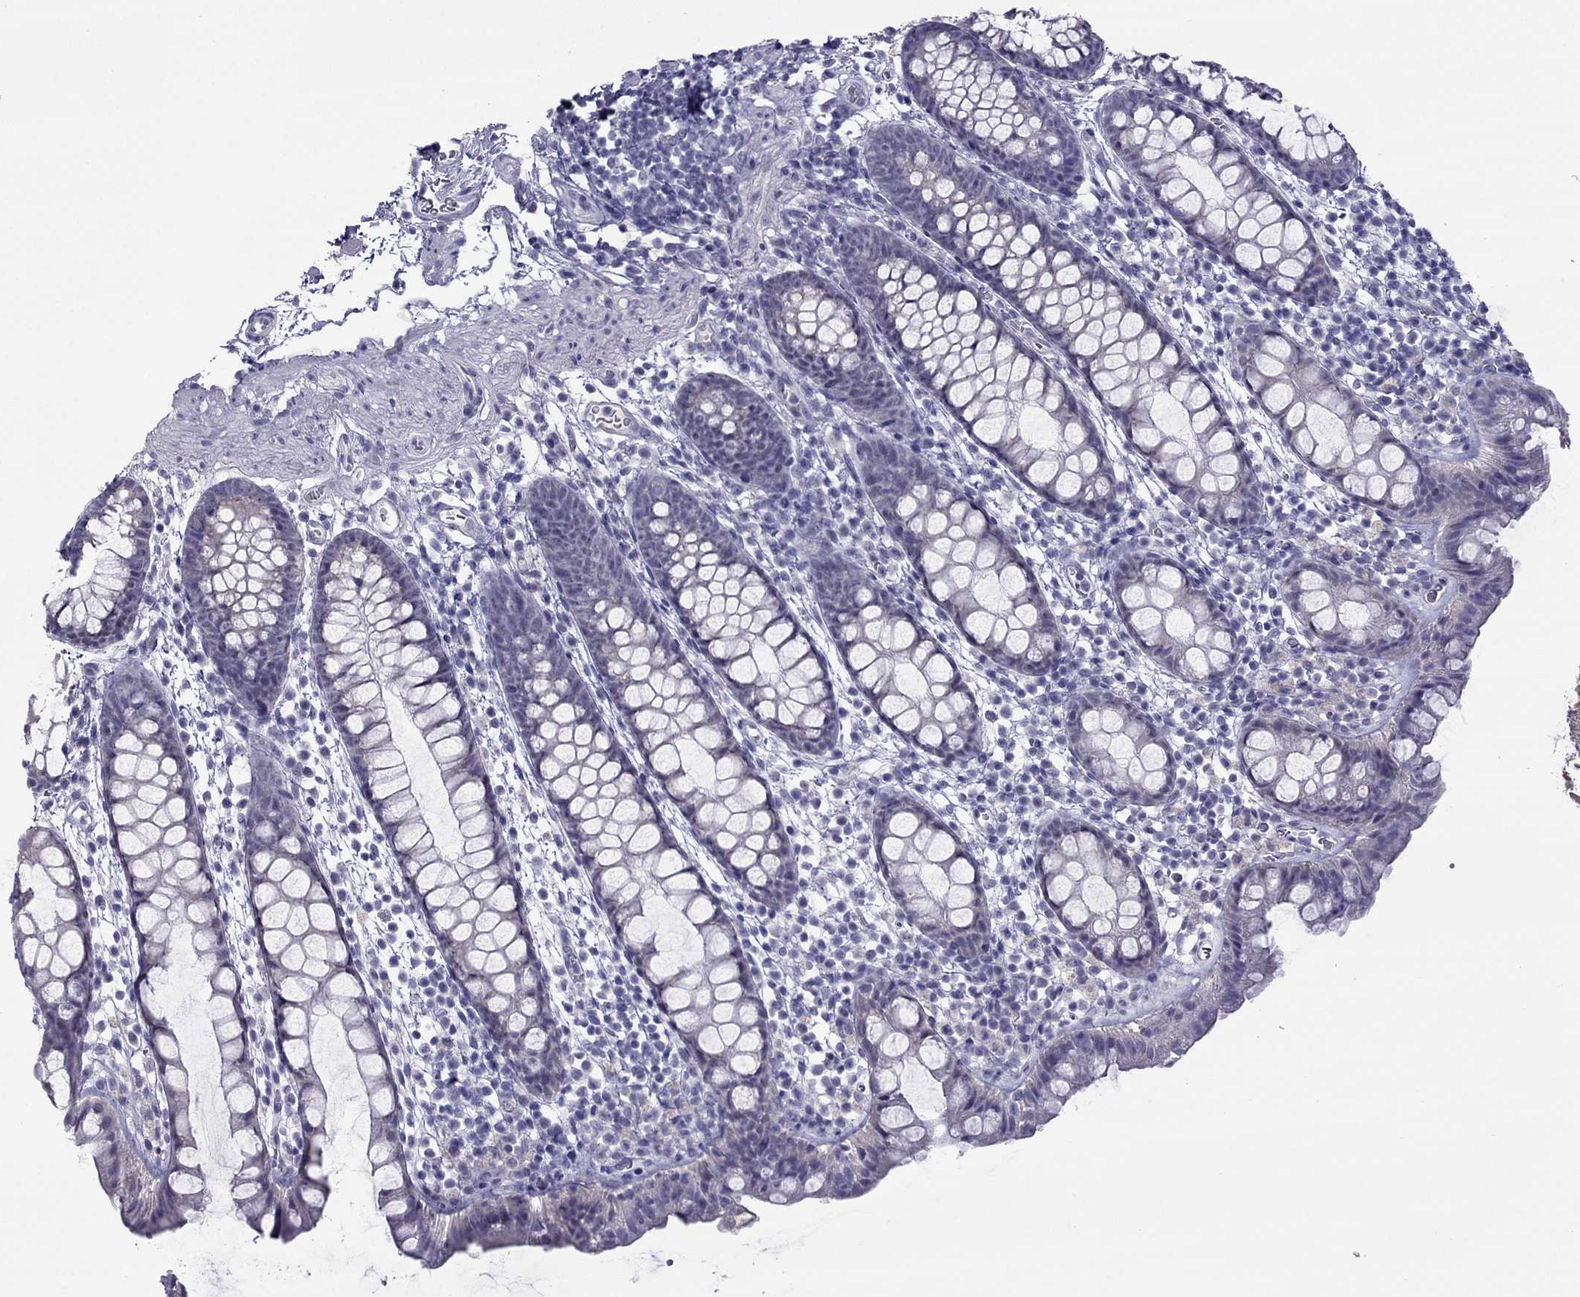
{"staining": {"intensity": "negative", "quantity": "none", "location": "none"}, "tissue": "rectum", "cell_type": "Glandular cells", "image_type": "normal", "snomed": [{"axis": "morphology", "description": "Normal tissue, NOS"}, {"axis": "topography", "description": "Rectum"}], "caption": "Glandular cells show no significant expression in normal rectum. (Brightfield microscopy of DAB (3,3'-diaminobenzidine) immunohistochemistry at high magnification).", "gene": "MYBPH", "patient": {"sex": "male", "age": 57}}